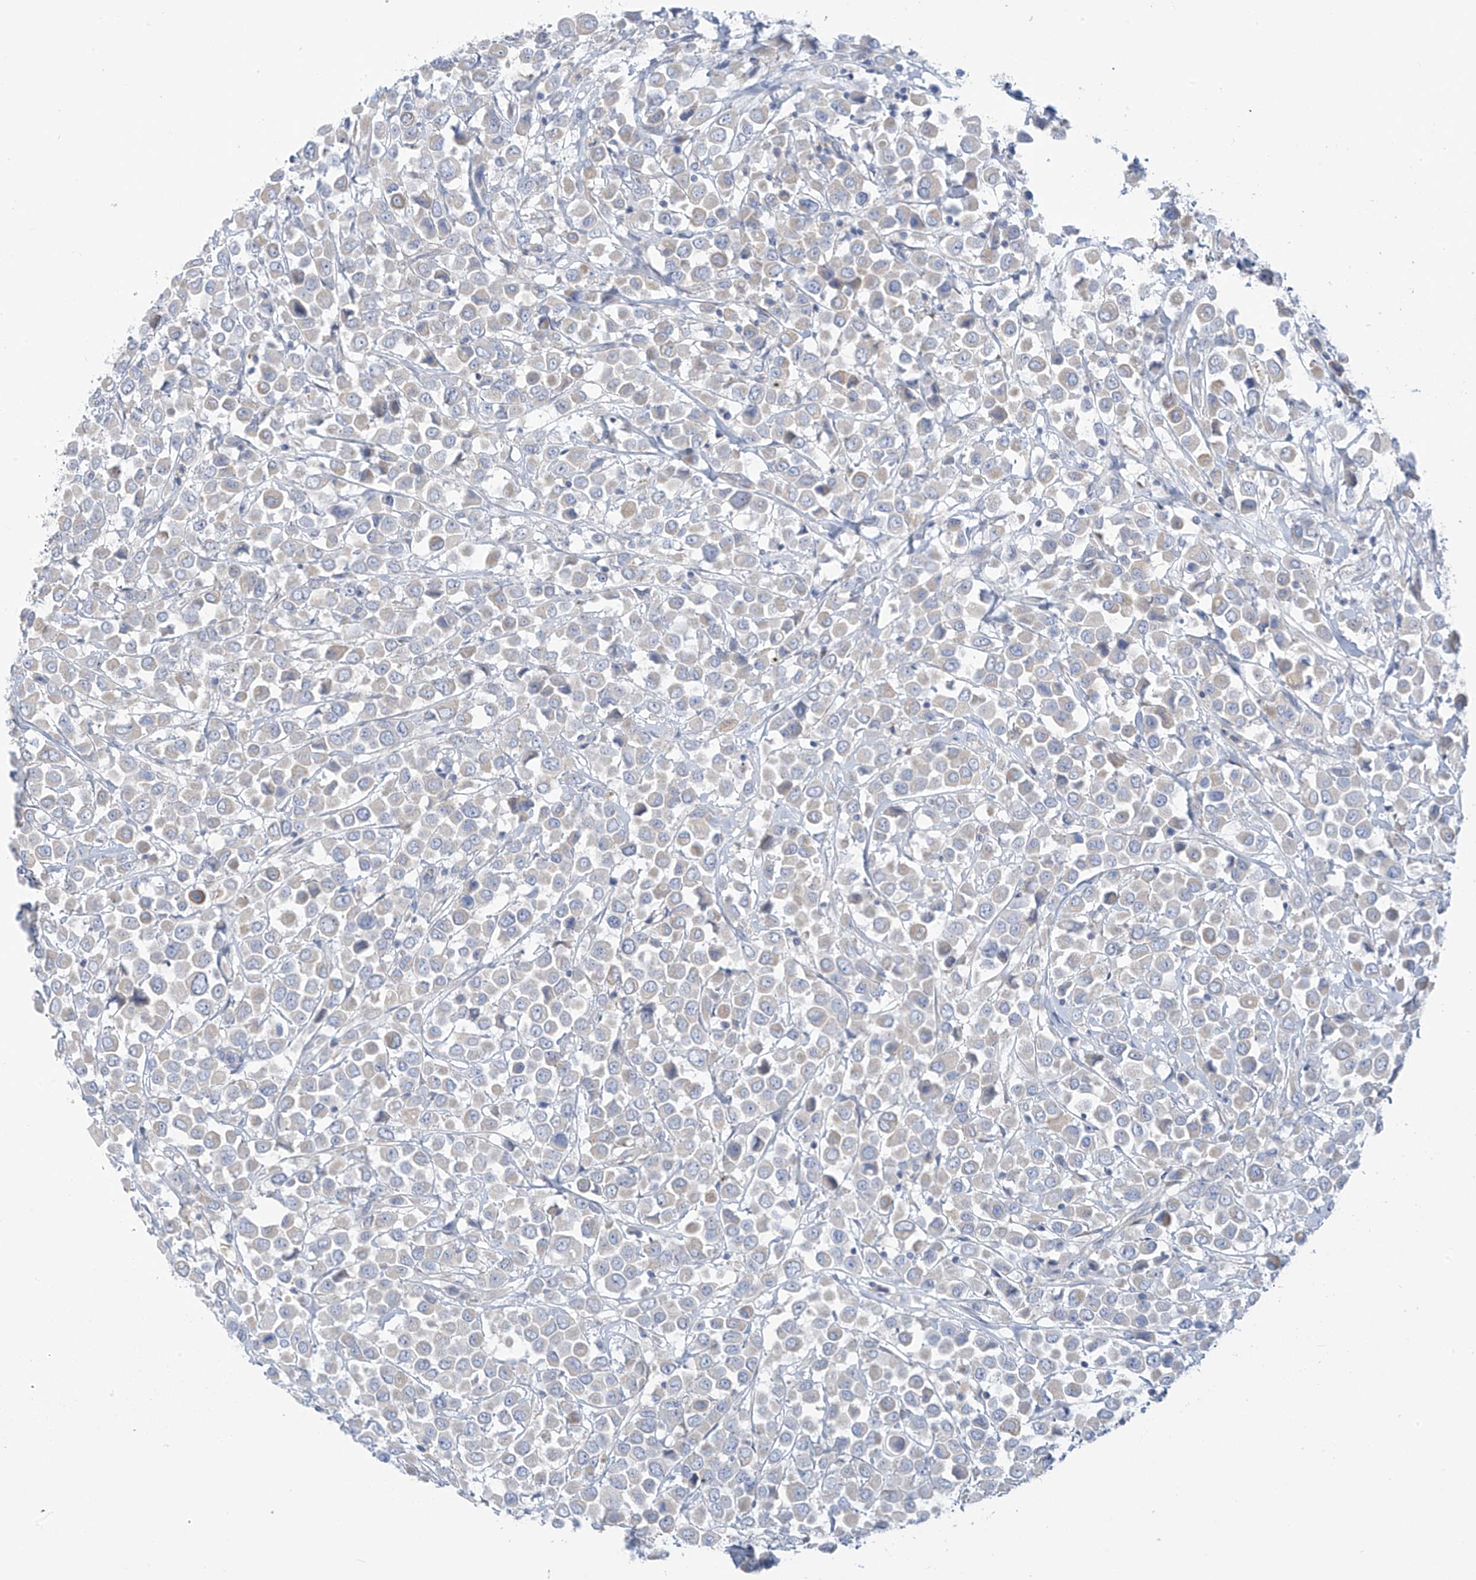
{"staining": {"intensity": "negative", "quantity": "none", "location": "none"}, "tissue": "breast cancer", "cell_type": "Tumor cells", "image_type": "cancer", "snomed": [{"axis": "morphology", "description": "Duct carcinoma"}, {"axis": "topography", "description": "Breast"}], "caption": "High power microscopy image of an IHC photomicrograph of invasive ductal carcinoma (breast), revealing no significant positivity in tumor cells.", "gene": "SLC6A12", "patient": {"sex": "female", "age": 61}}